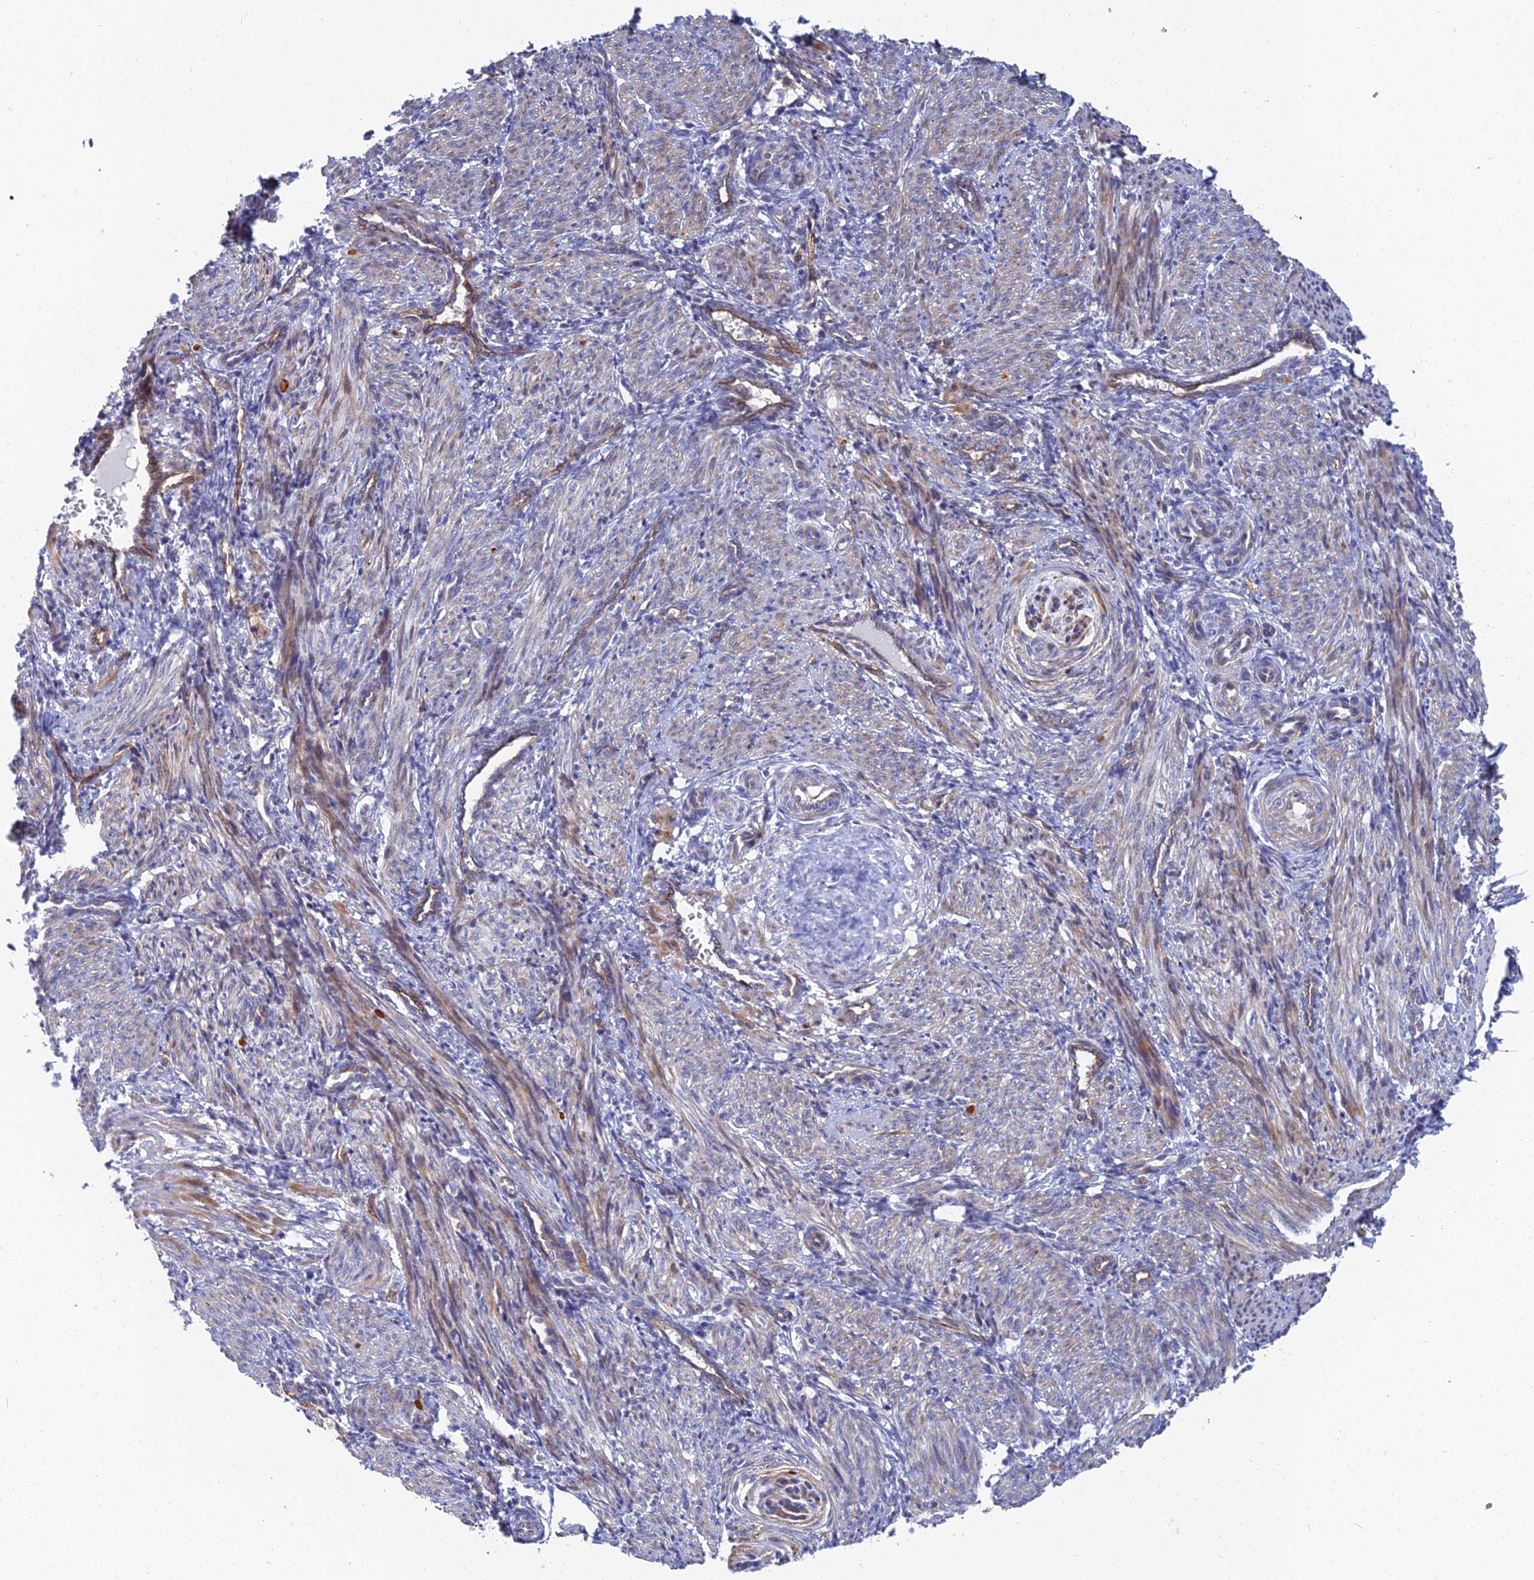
{"staining": {"intensity": "moderate", "quantity": "<25%", "location": "cytoplasmic/membranous"}, "tissue": "smooth muscle", "cell_type": "Smooth muscle cells", "image_type": "normal", "snomed": [{"axis": "morphology", "description": "Normal tissue, NOS"}, {"axis": "topography", "description": "Endometrium"}], "caption": "Protein staining reveals moderate cytoplasmic/membranous positivity in about <25% of smooth muscle cells in normal smooth muscle. The protein is stained brown, and the nuclei are stained in blue (DAB (3,3'-diaminobenzidine) IHC with brightfield microscopy, high magnification).", "gene": "TRIM43B", "patient": {"sex": "female", "age": 33}}